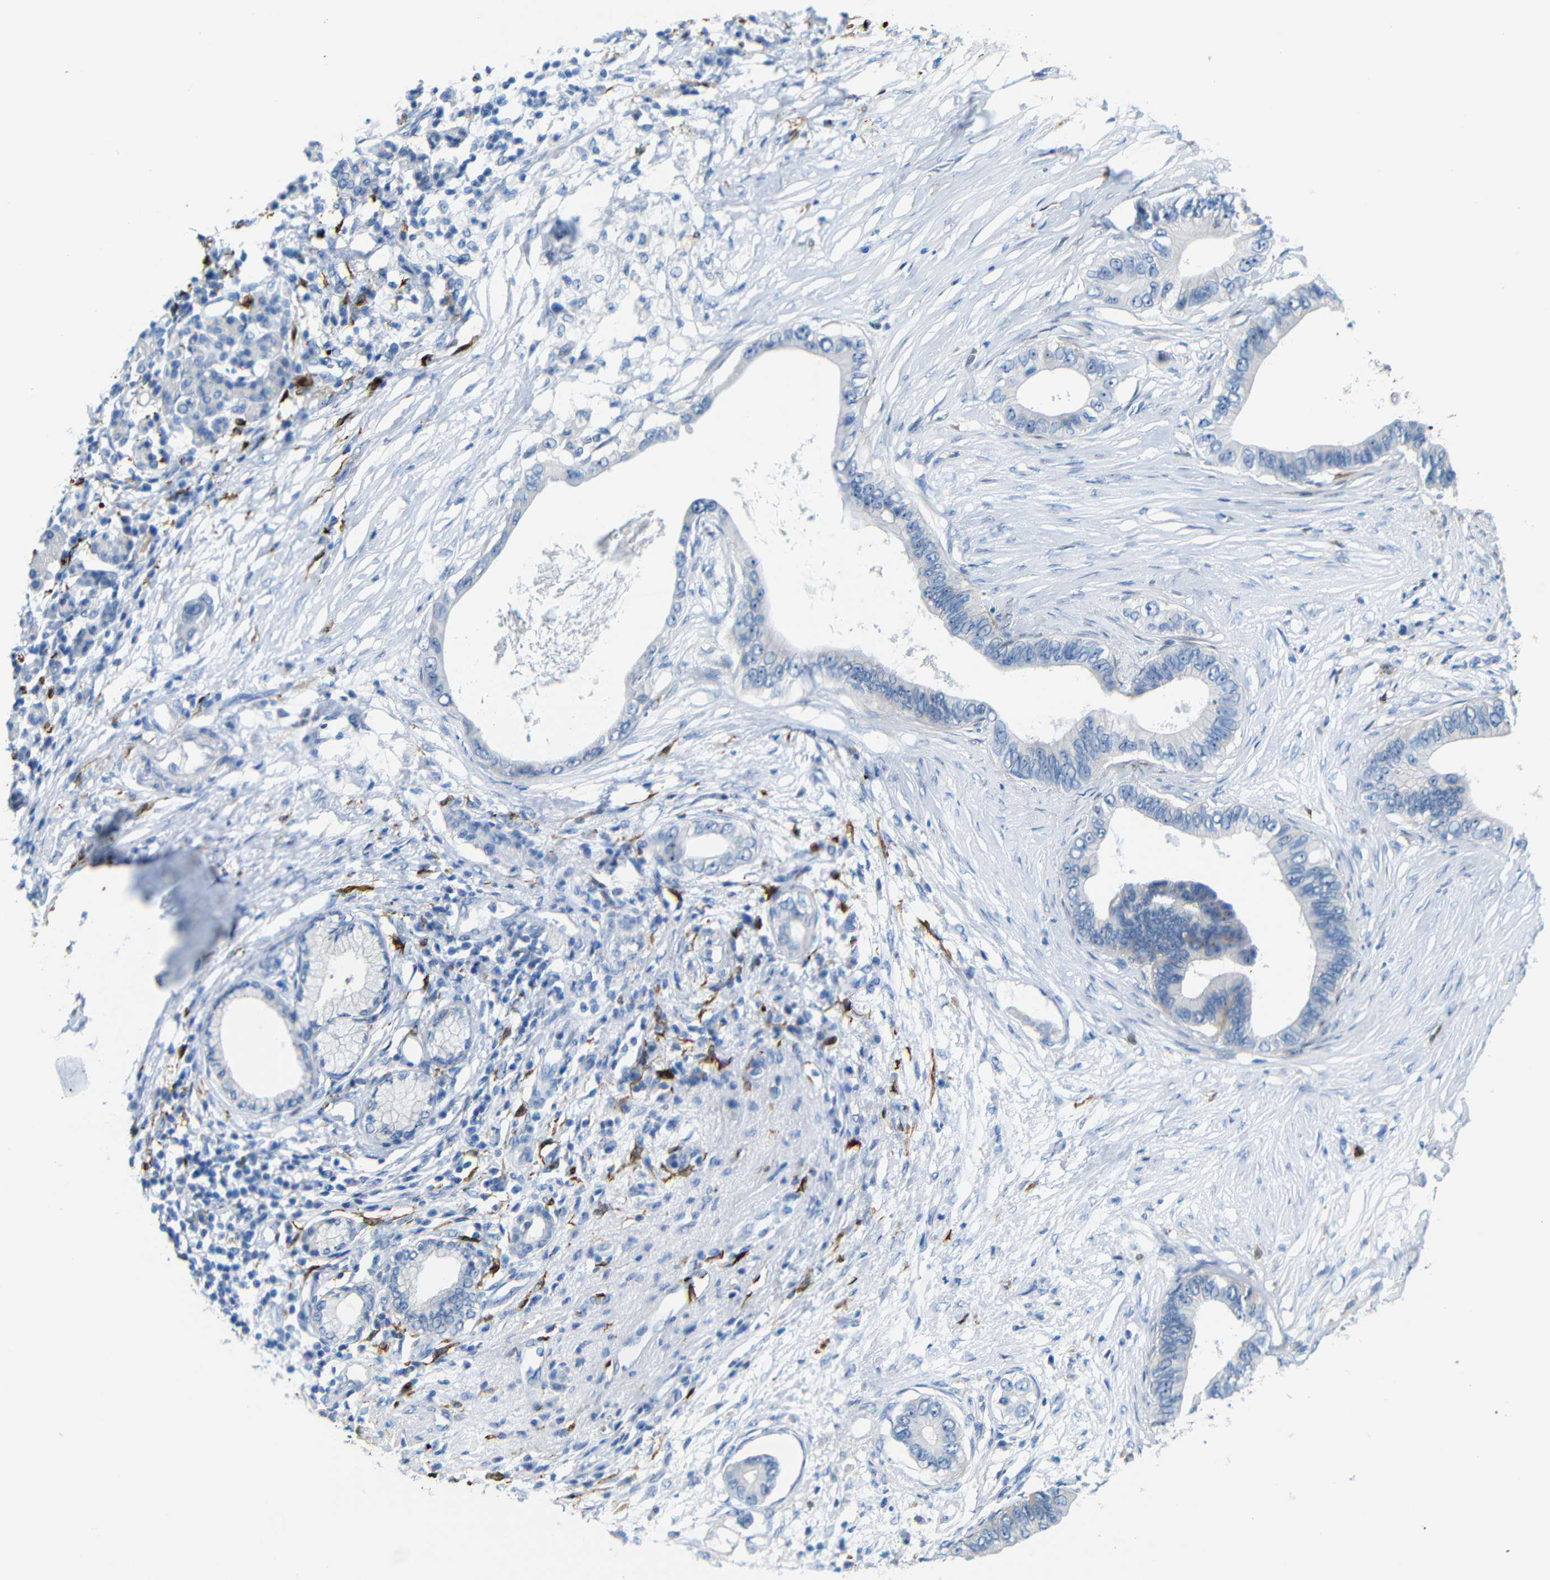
{"staining": {"intensity": "moderate", "quantity": "<25%", "location": "nuclear"}, "tissue": "pancreatic cancer", "cell_type": "Tumor cells", "image_type": "cancer", "snomed": [{"axis": "morphology", "description": "Adenocarcinoma, NOS"}, {"axis": "topography", "description": "Pancreas"}], "caption": "High-power microscopy captured an IHC image of adenocarcinoma (pancreatic), revealing moderate nuclear positivity in about <25% of tumor cells.", "gene": "C1orf210", "patient": {"sex": "male", "age": 77}}